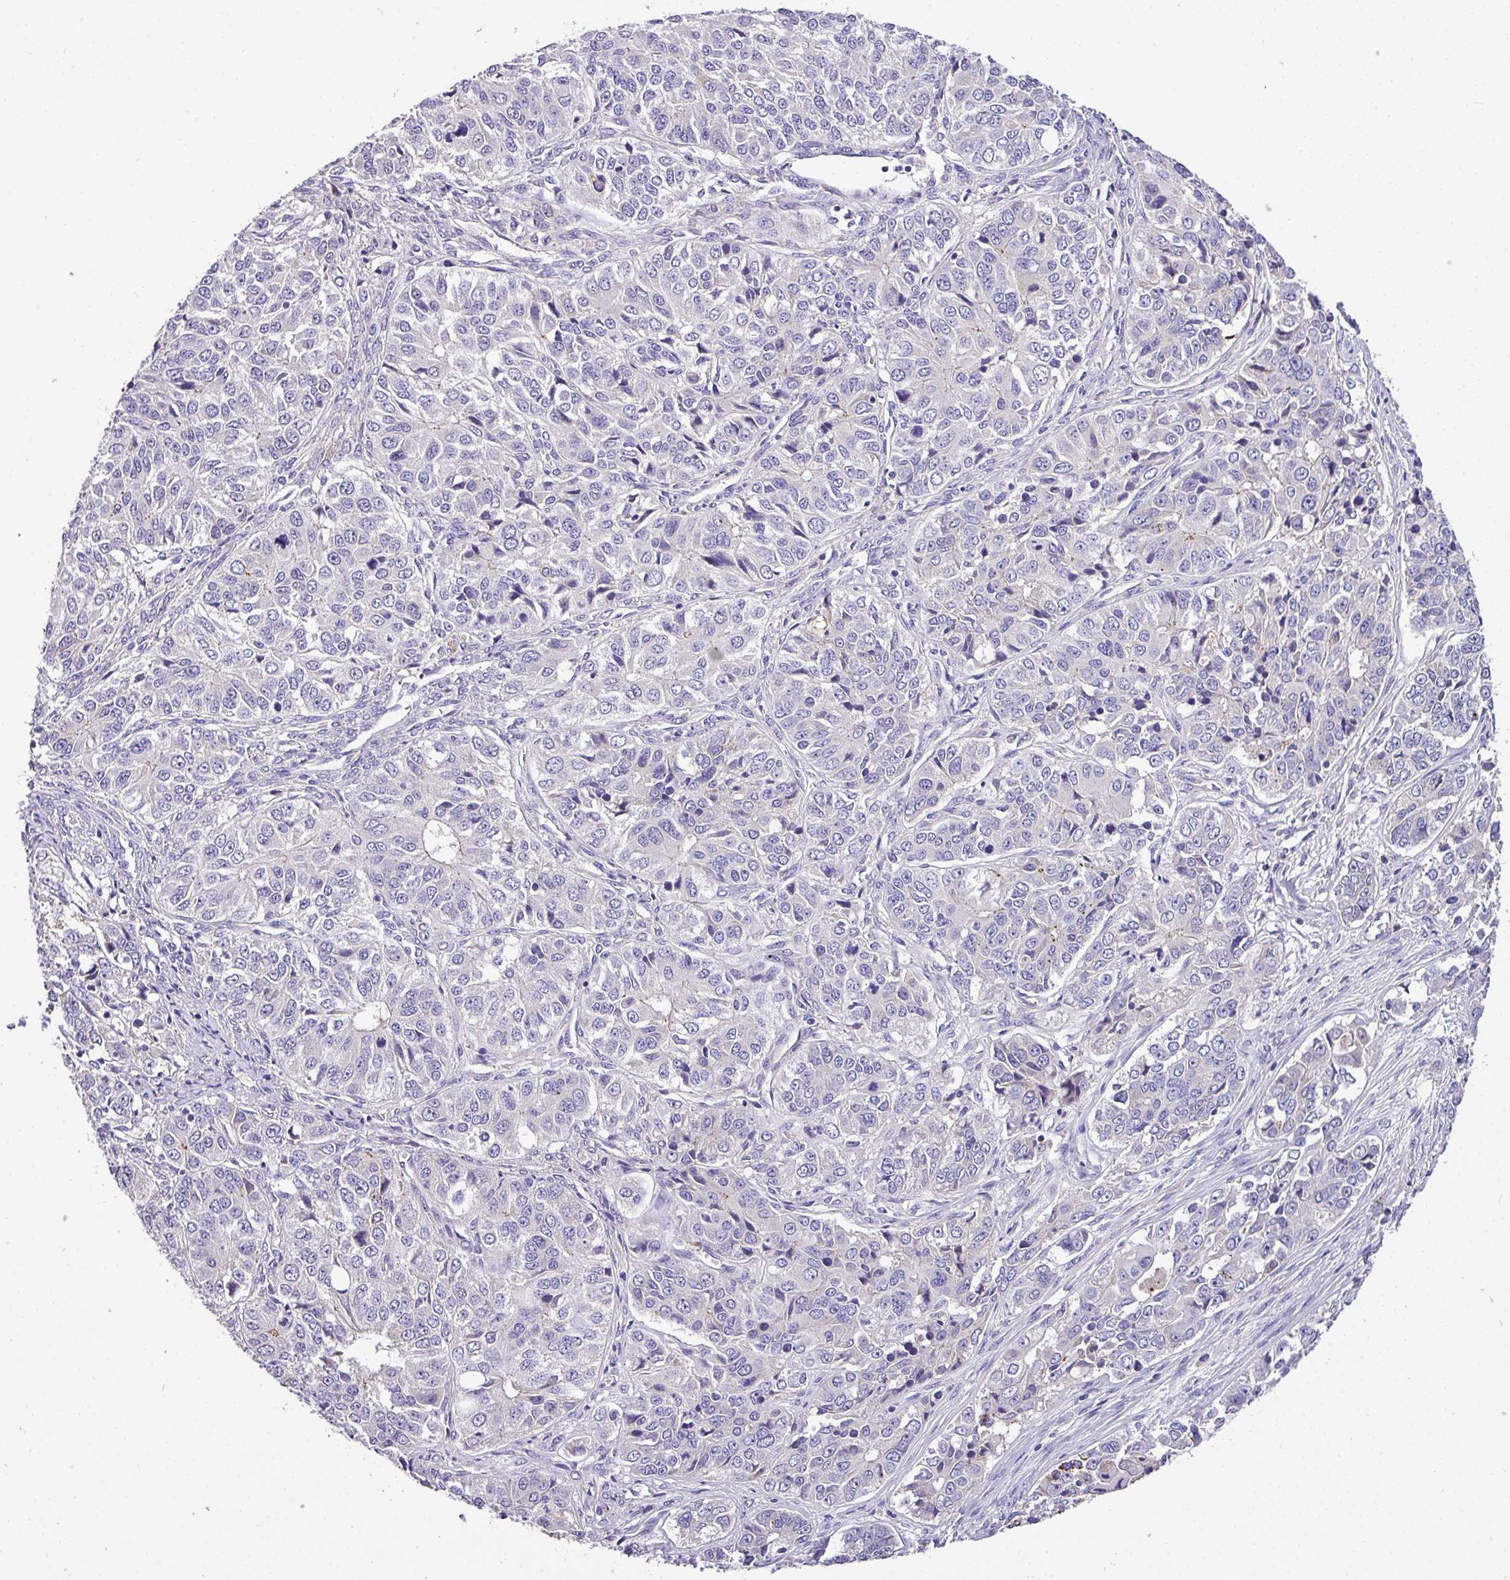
{"staining": {"intensity": "negative", "quantity": "none", "location": "none"}, "tissue": "ovarian cancer", "cell_type": "Tumor cells", "image_type": "cancer", "snomed": [{"axis": "morphology", "description": "Carcinoma, endometroid"}, {"axis": "topography", "description": "Ovary"}], "caption": "An IHC histopathology image of ovarian endometroid carcinoma is shown. There is no staining in tumor cells of ovarian endometroid carcinoma.", "gene": "ANXA2R", "patient": {"sex": "female", "age": 51}}